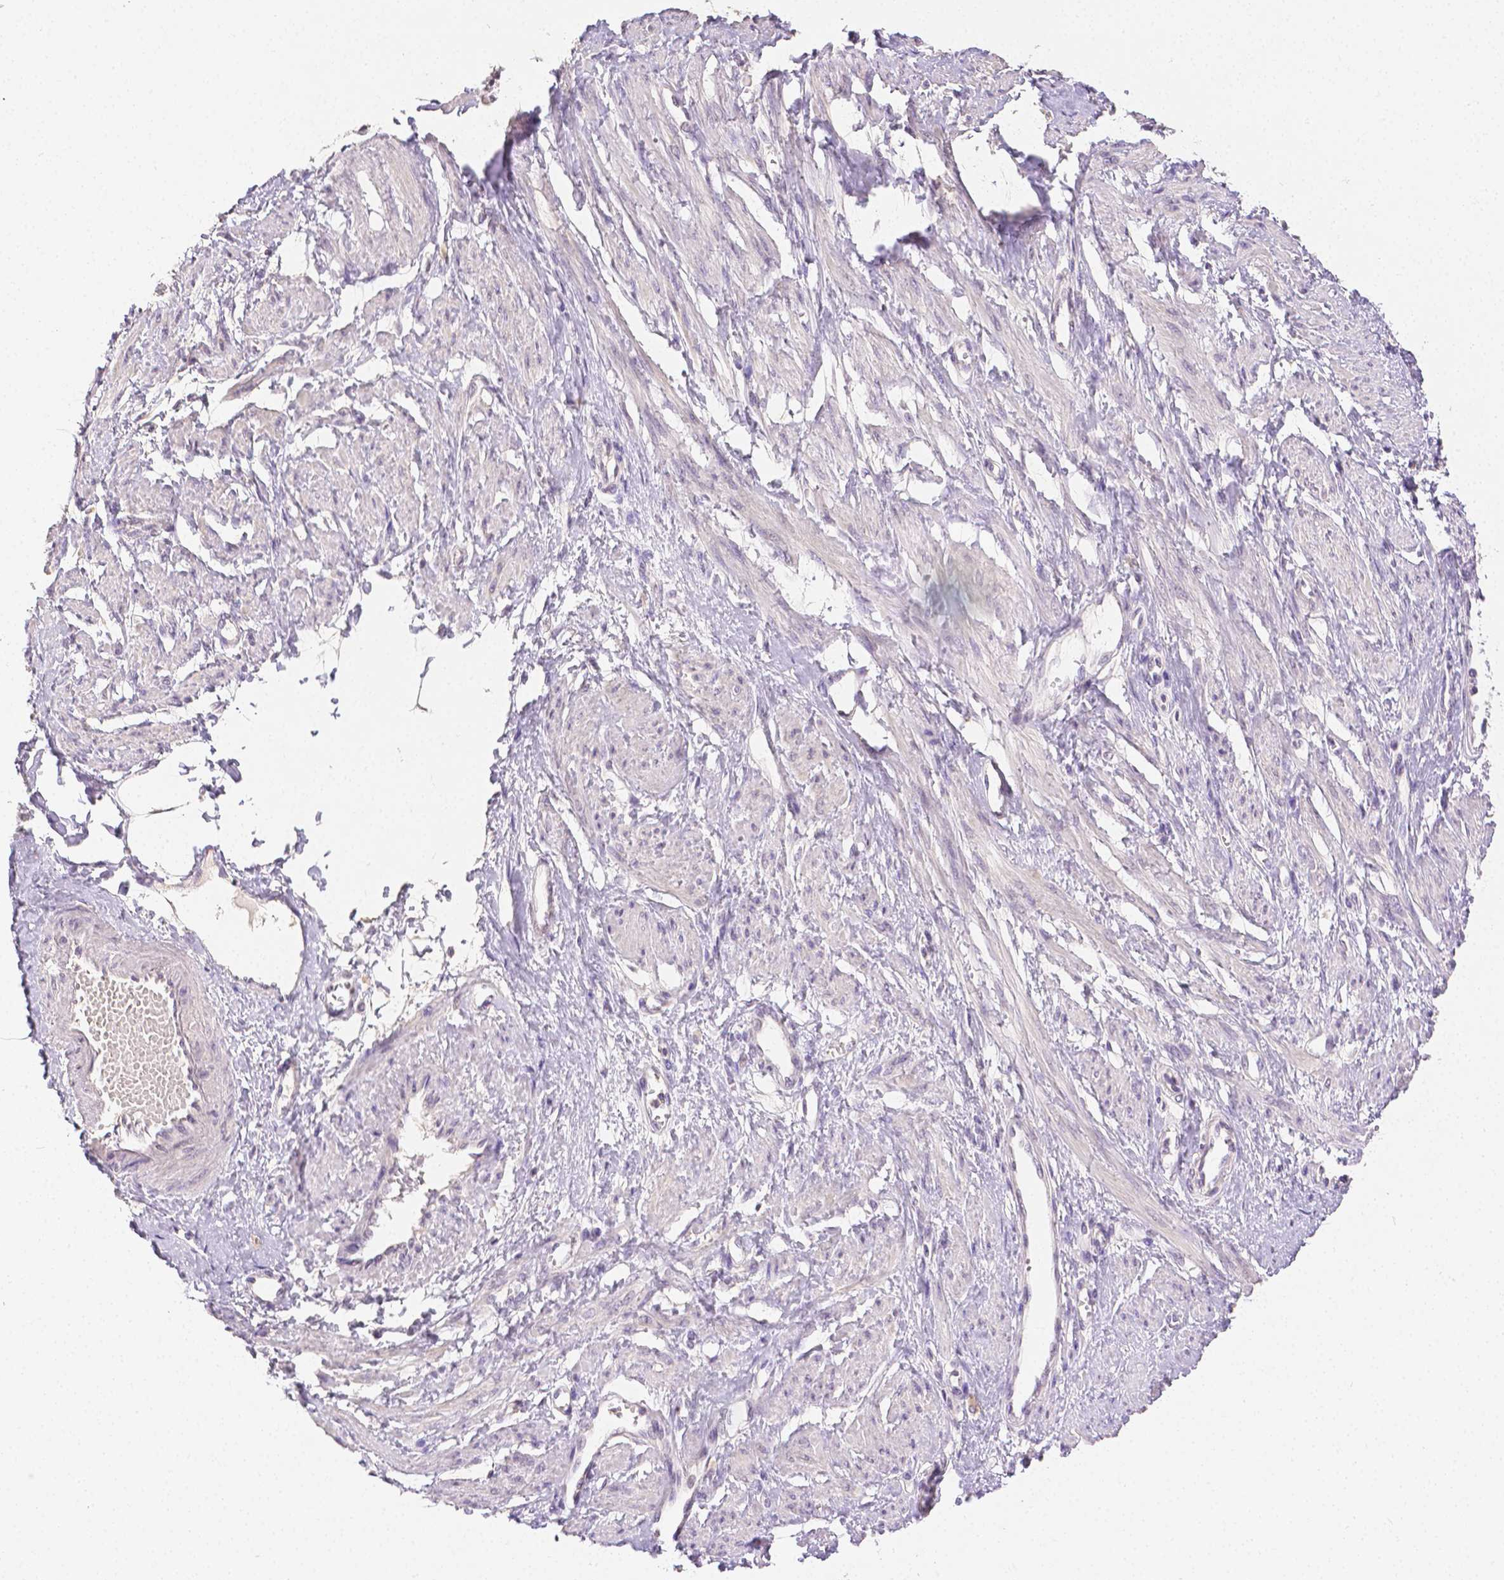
{"staining": {"intensity": "negative", "quantity": "none", "location": "none"}, "tissue": "smooth muscle", "cell_type": "Smooth muscle cells", "image_type": "normal", "snomed": [{"axis": "morphology", "description": "Normal tissue, NOS"}, {"axis": "topography", "description": "Smooth muscle"}, {"axis": "topography", "description": "Uterus"}], "caption": "Smooth muscle cells are negative for brown protein staining in benign smooth muscle. (Immunohistochemistry, brightfield microscopy, high magnification).", "gene": "TGM1", "patient": {"sex": "female", "age": 39}}